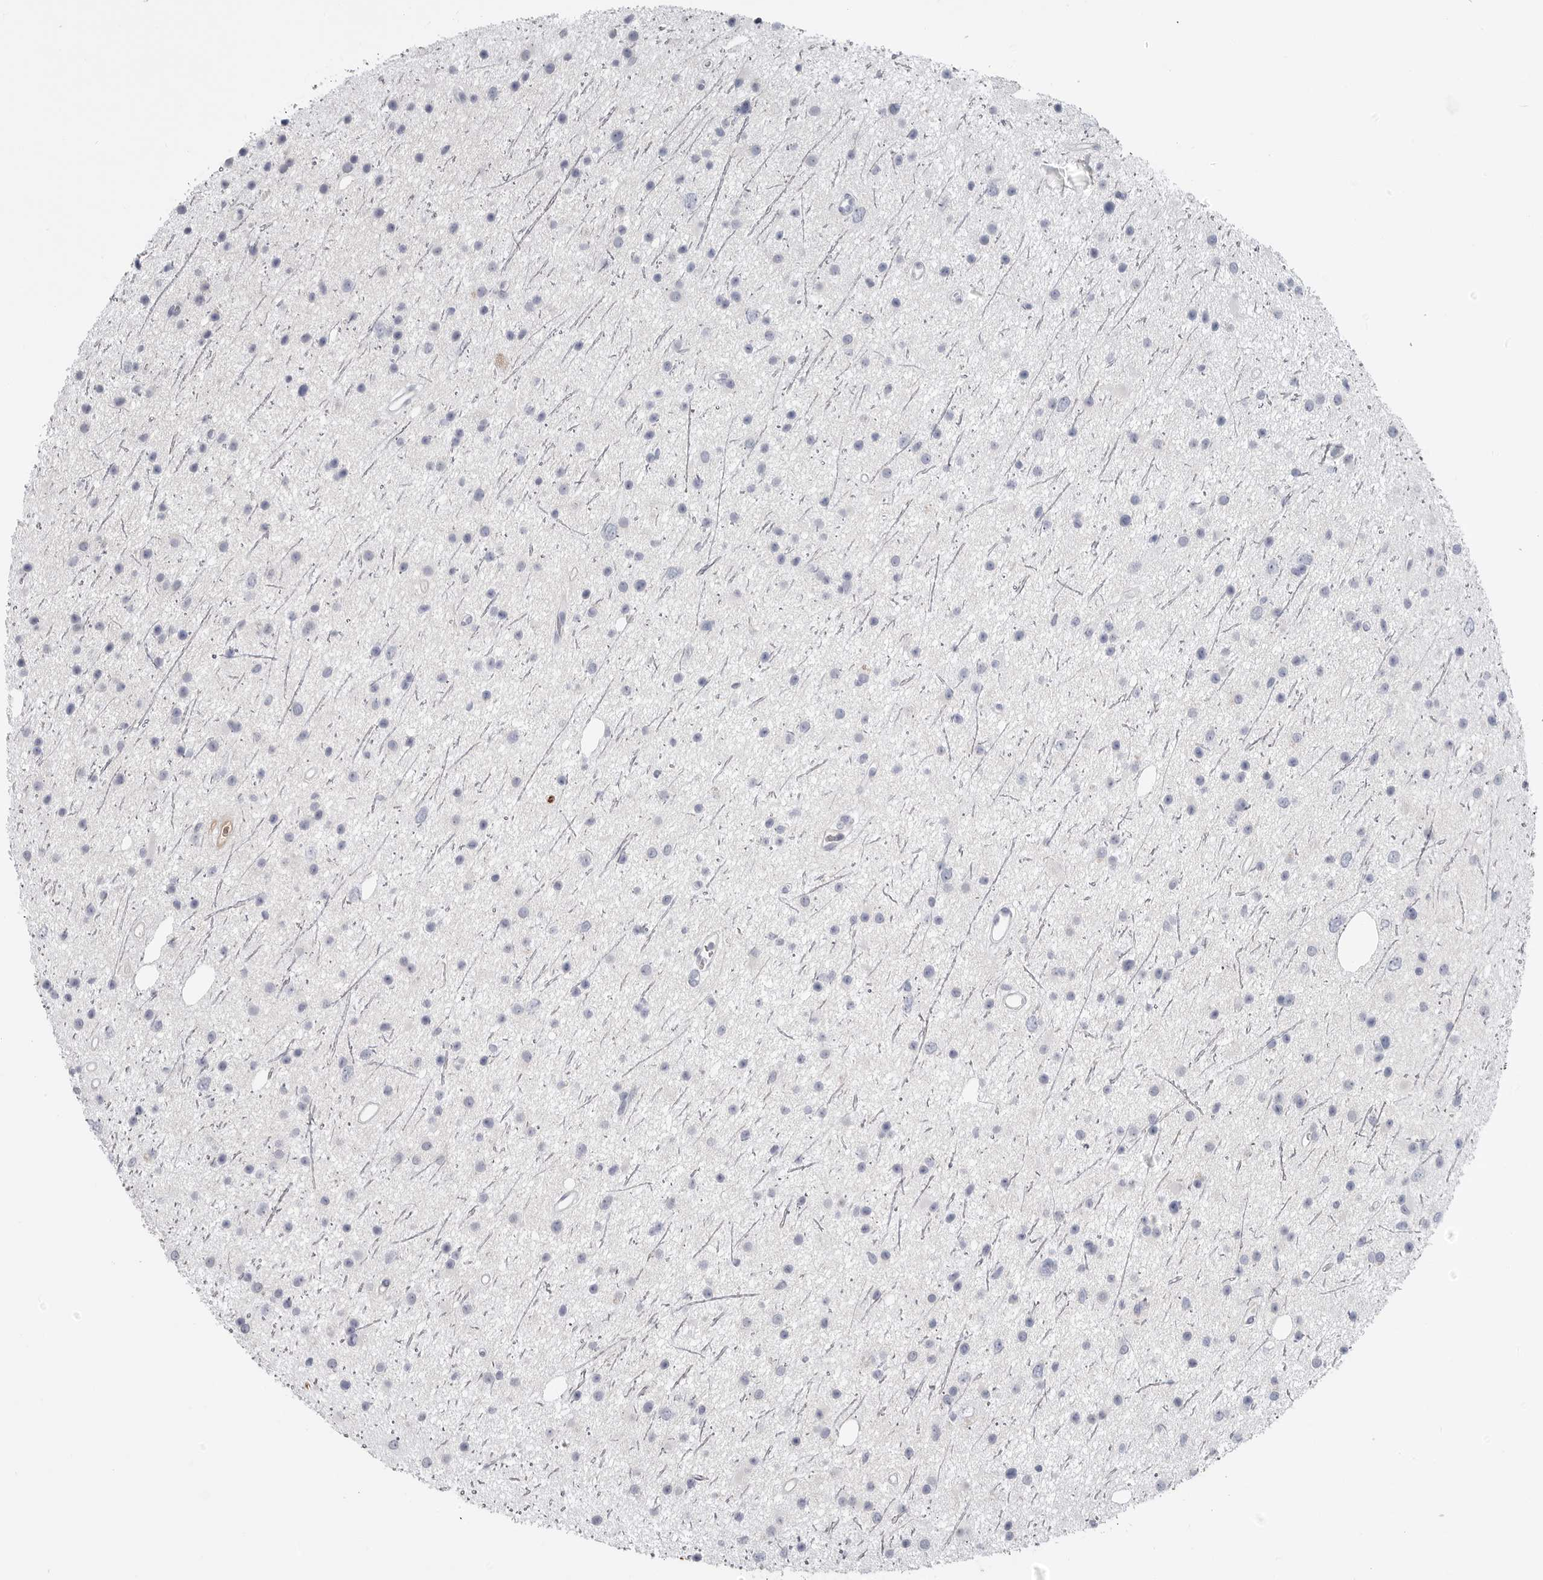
{"staining": {"intensity": "negative", "quantity": "none", "location": "none"}, "tissue": "glioma", "cell_type": "Tumor cells", "image_type": "cancer", "snomed": [{"axis": "morphology", "description": "Glioma, malignant, Low grade"}, {"axis": "topography", "description": "Cerebral cortex"}], "caption": "Tumor cells are negative for brown protein staining in malignant glioma (low-grade).", "gene": "CYB561D1", "patient": {"sex": "female", "age": 39}}